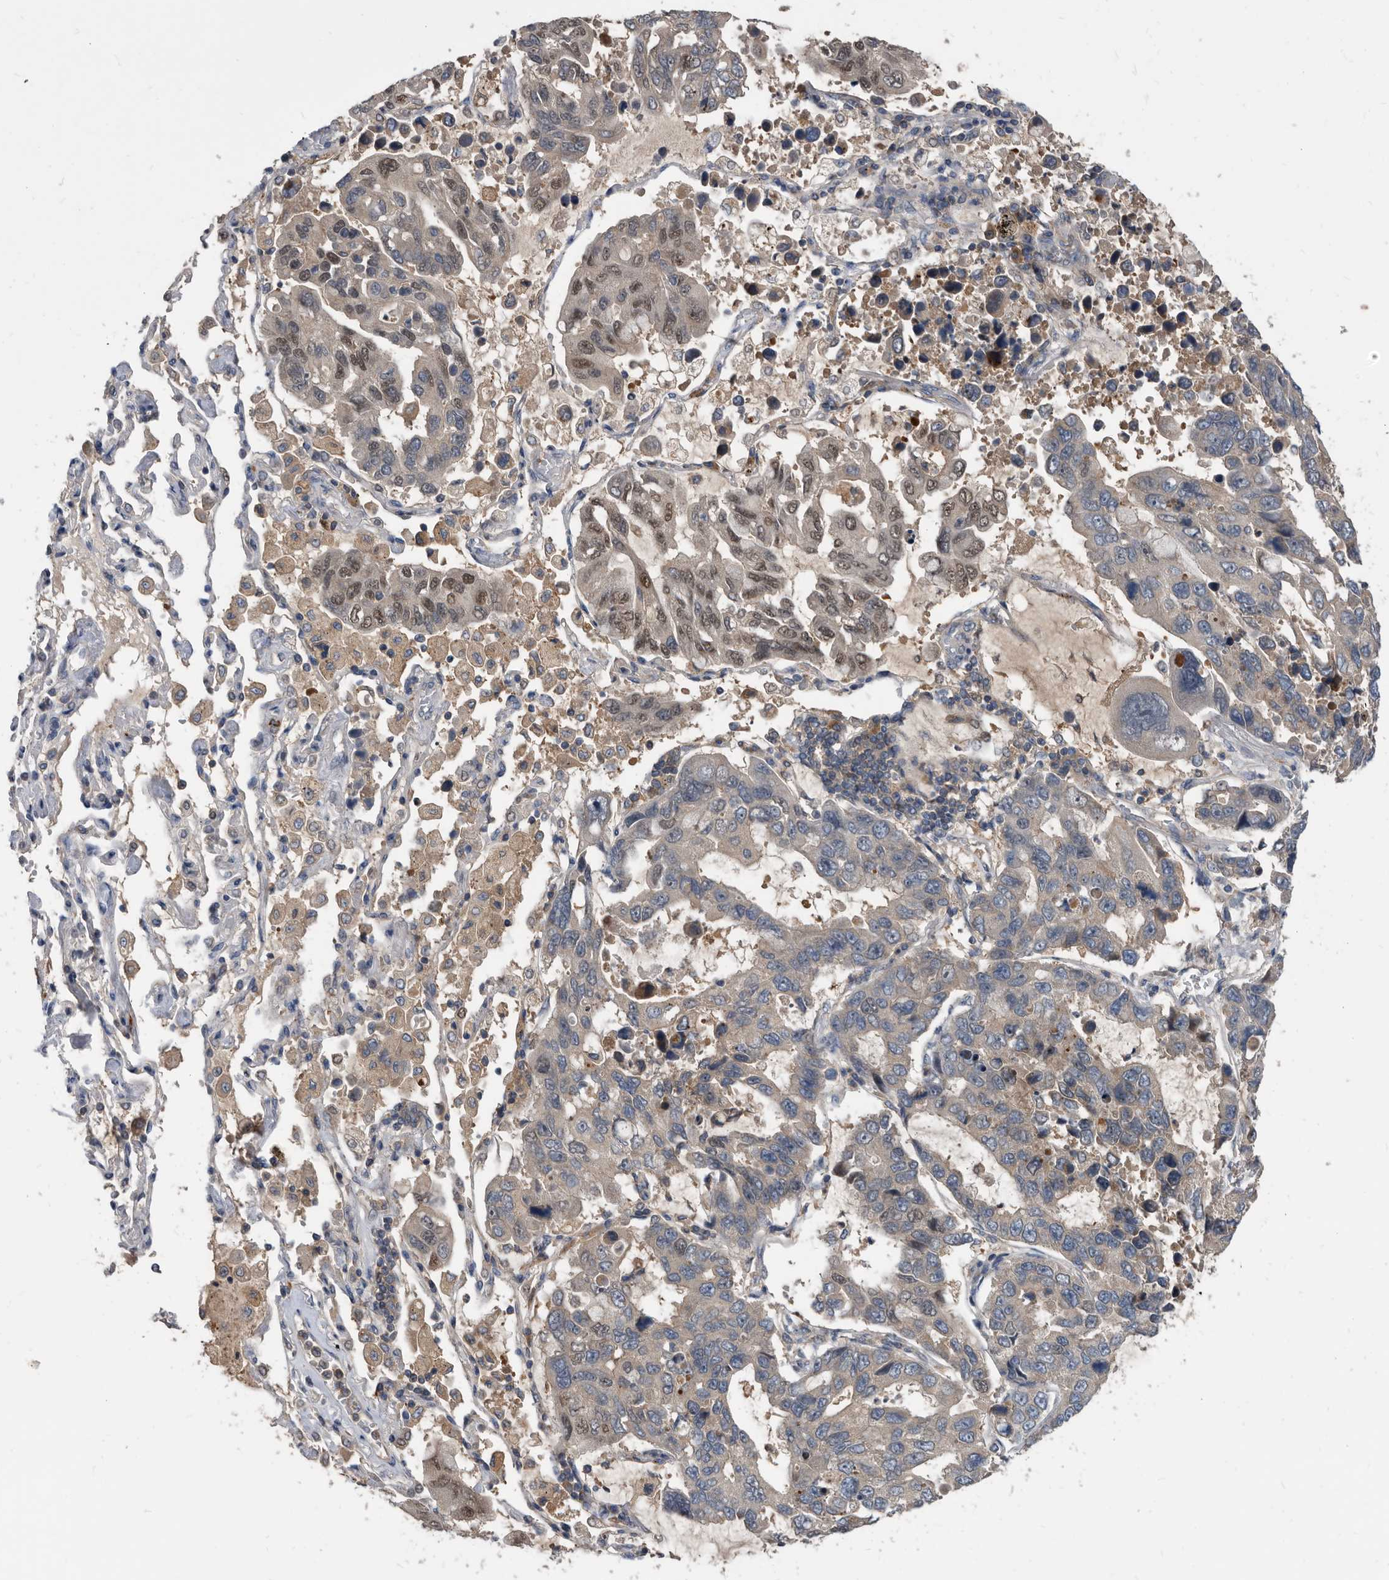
{"staining": {"intensity": "moderate", "quantity": "25%-75%", "location": "cytoplasmic/membranous,nuclear"}, "tissue": "lung cancer", "cell_type": "Tumor cells", "image_type": "cancer", "snomed": [{"axis": "morphology", "description": "Adenocarcinoma, NOS"}, {"axis": "topography", "description": "Lung"}], "caption": "An image showing moderate cytoplasmic/membranous and nuclear positivity in approximately 25%-75% of tumor cells in lung adenocarcinoma, as visualized by brown immunohistochemical staining.", "gene": "APEH", "patient": {"sex": "male", "age": 64}}